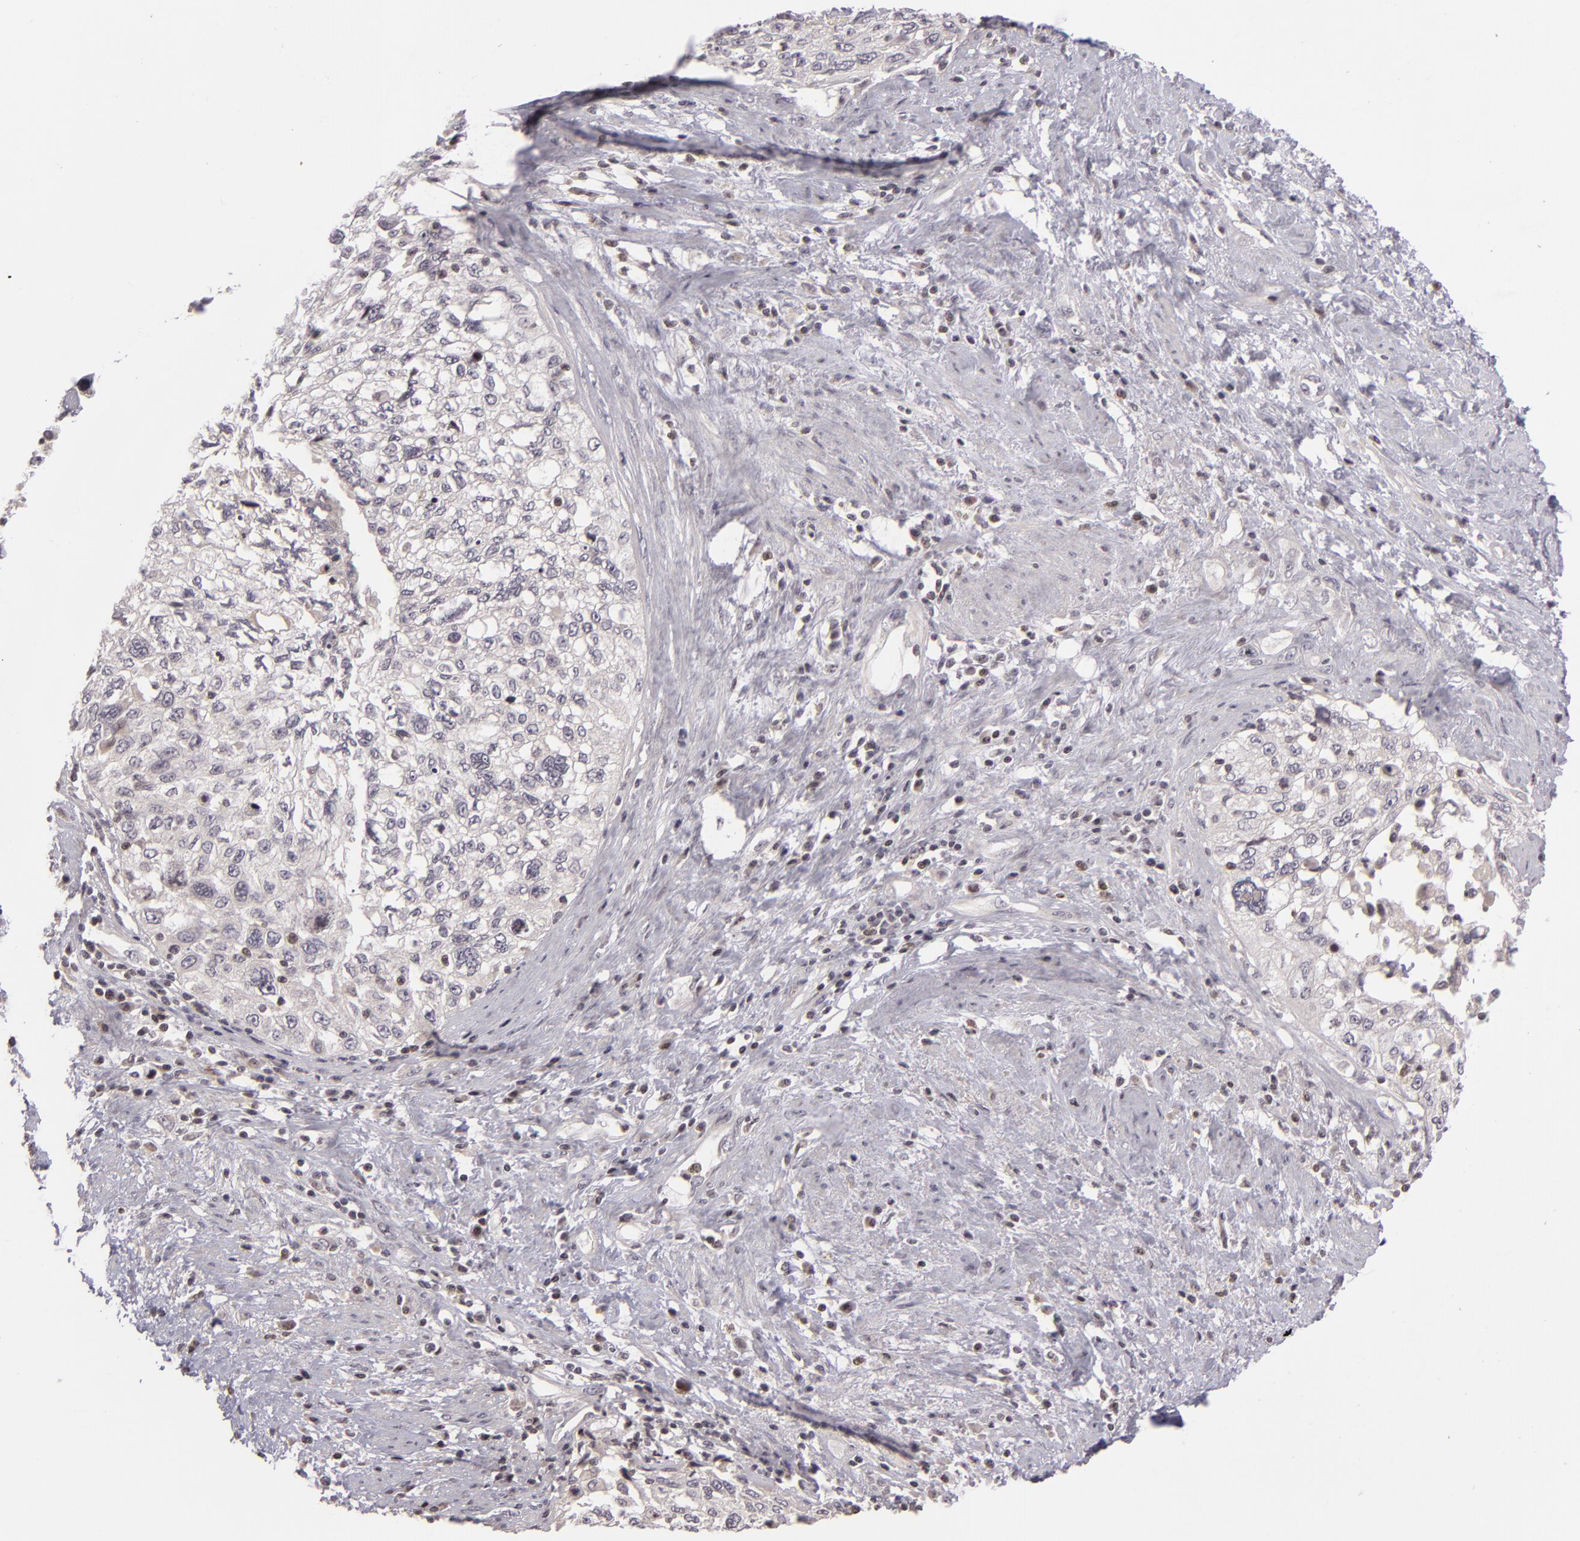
{"staining": {"intensity": "negative", "quantity": "none", "location": "none"}, "tissue": "cervical cancer", "cell_type": "Tumor cells", "image_type": "cancer", "snomed": [{"axis": "morphology", "description": "Squamous cell carcinoma, NOS"}, {"axis": "topography", "description": "Cervix"}], "caption": "Cervical cancer stained for a protein using immunohistochemistry shows no staining tumor cells.", "gene": "AKAP6", "patient": {"sex": "female", "age": 57}}